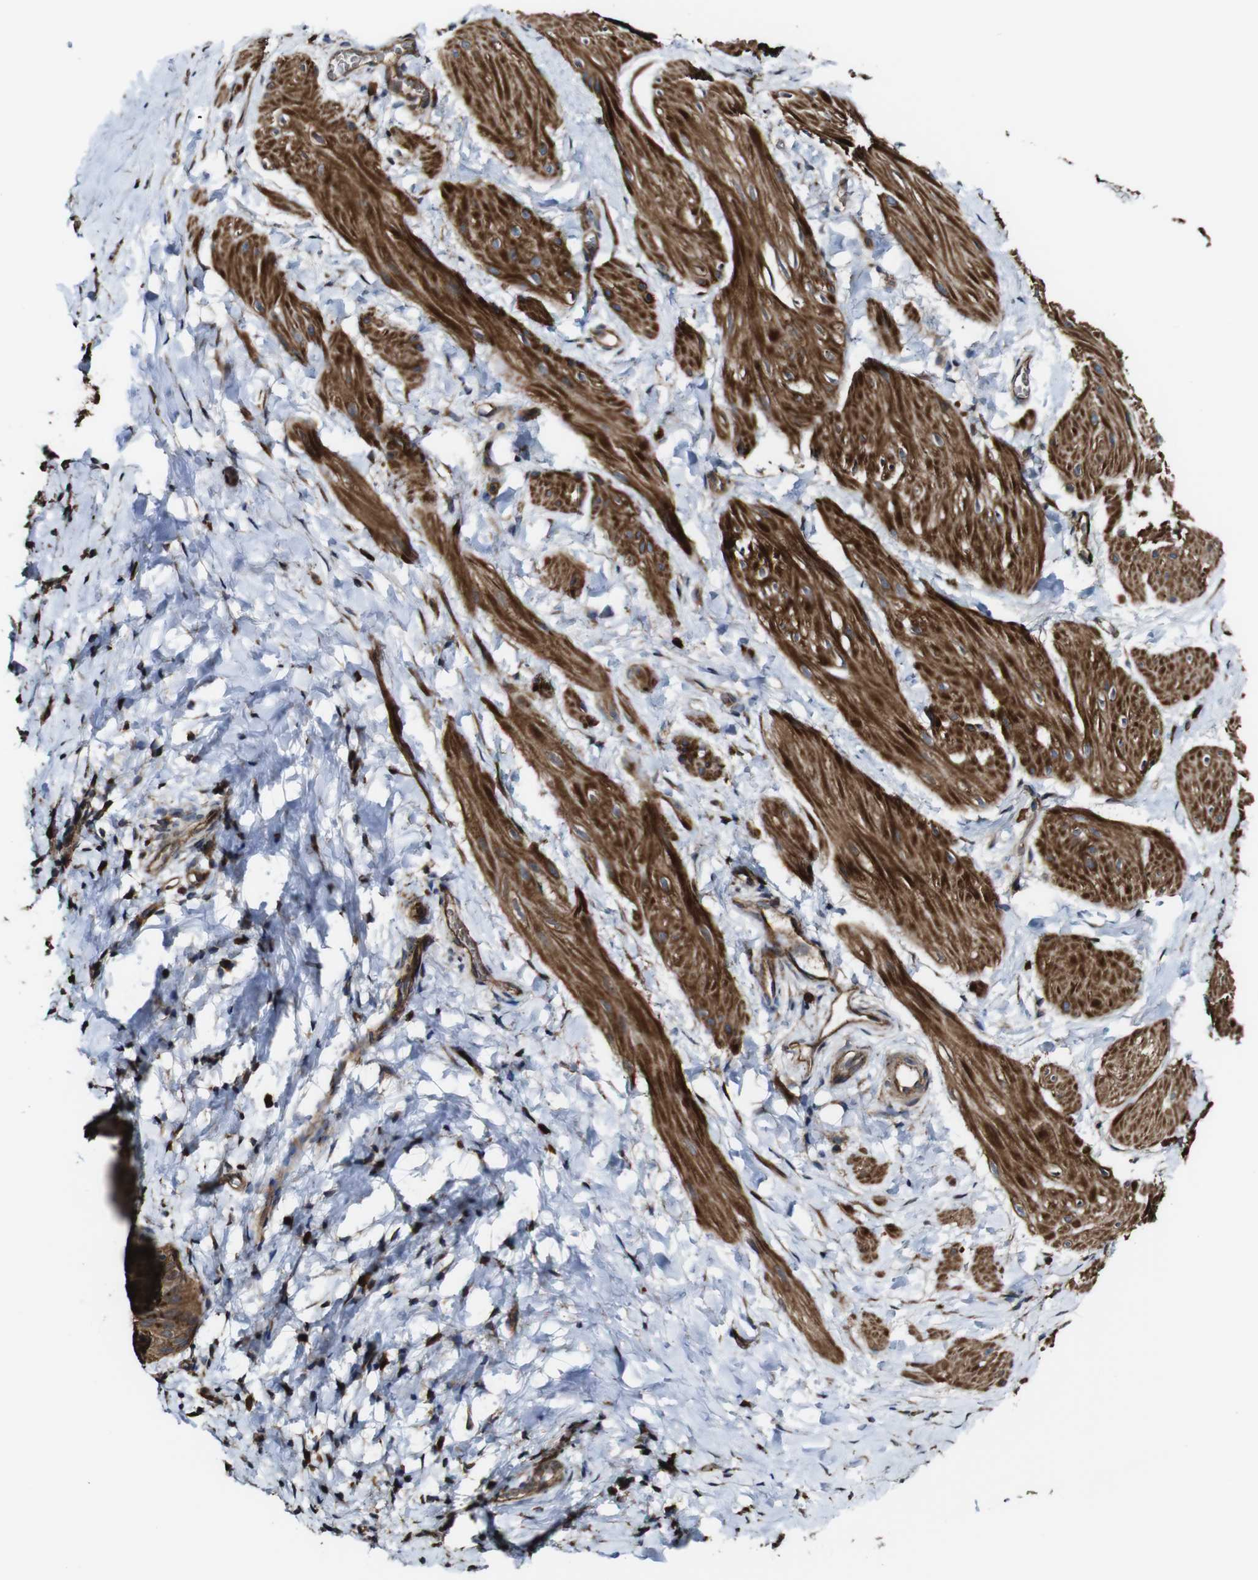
{"staining": {"intensity": "strong", "quantity": "25%-75%", "location": "cytoplasmic/membranous"}, "tissue": "smooth muscle", "cell_type": "Smooth muscle cells", "image_type": "normal", "snomed": [{"axis": "morphology", "description": "Normal tissue, NOS"}, {"axis": "topography", "description": "Smooth muscle"}], "caption": "Immunohistochemical staining of unremarkable smooth muscle displays 25%-75% levels of strong cytoplasmic/membranous protein staining in about 25%-75% of smooth muscle cells.", "gene": "TNIK", "patient": {"sex": "male", "age": 16}}